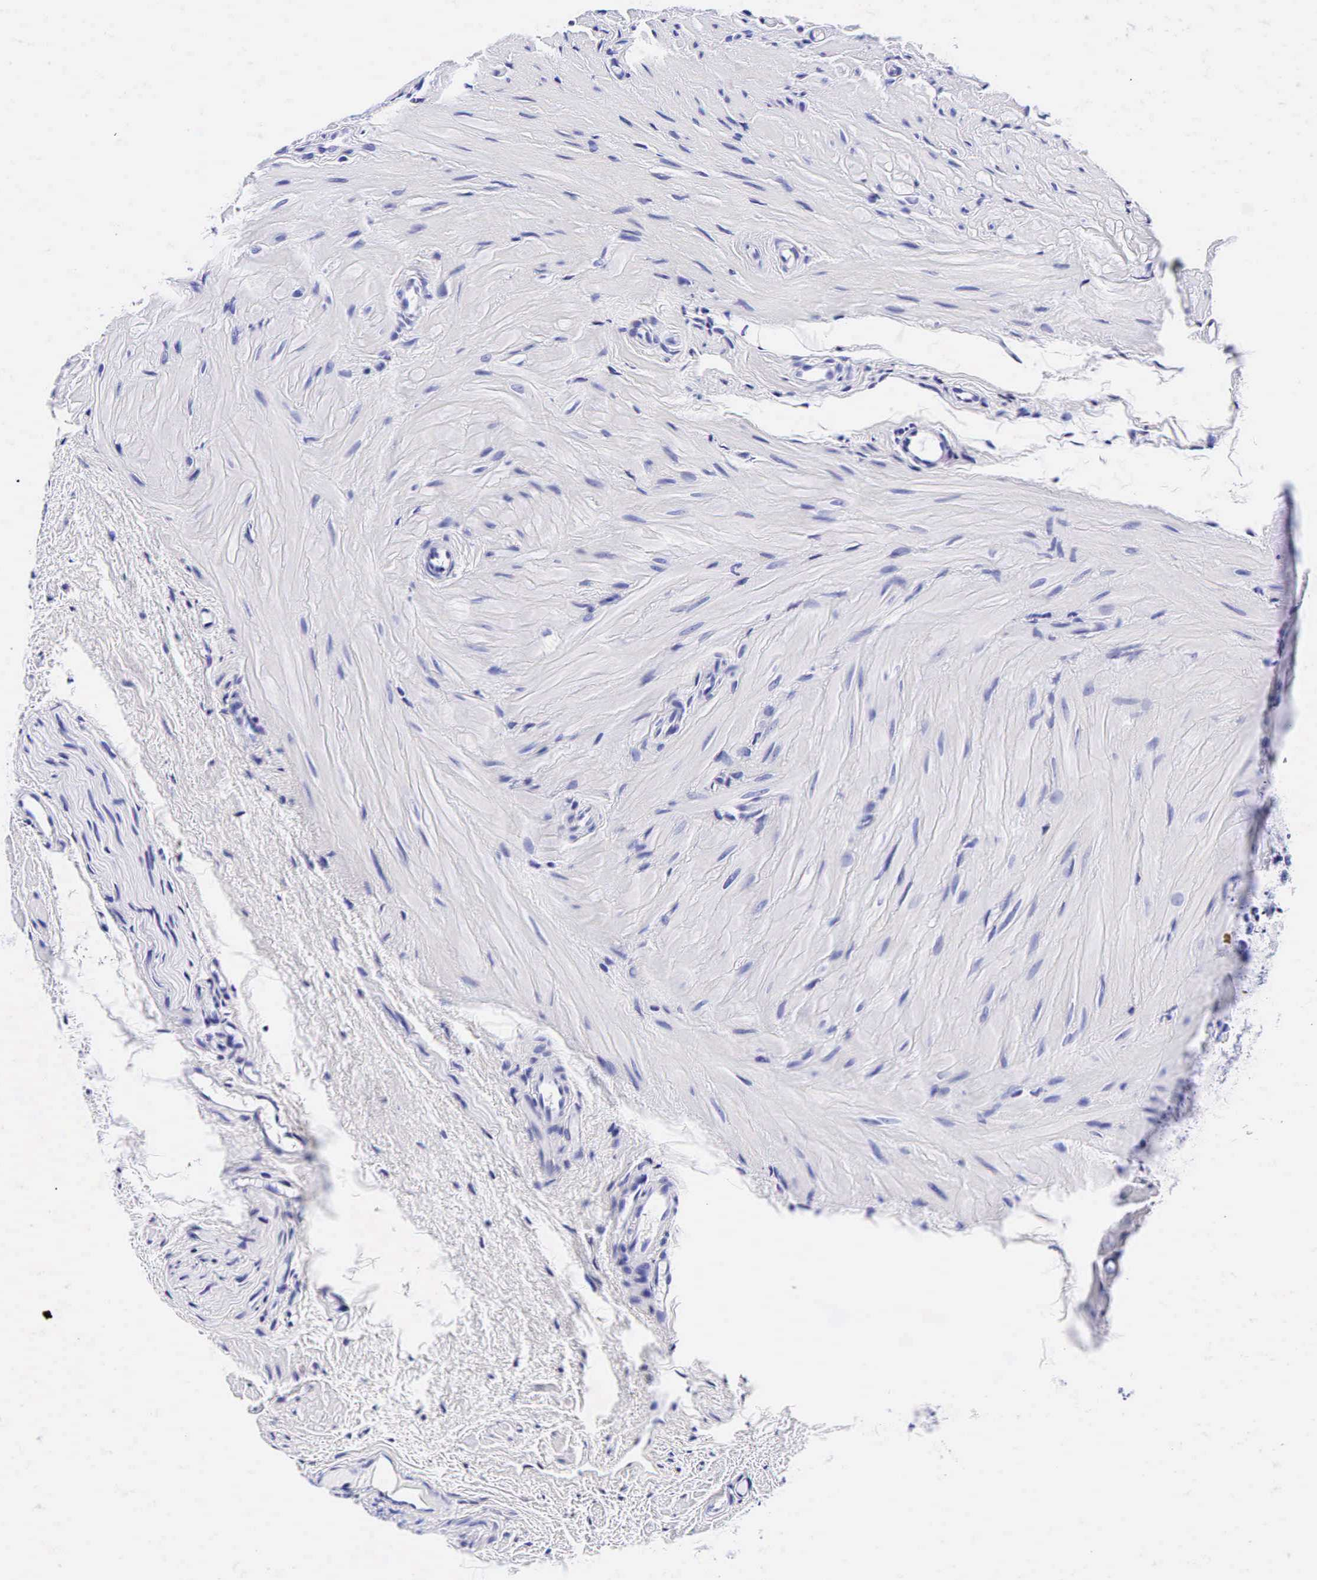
{"staining": {"intensity": "negative", "quantity": "none", "location": "none"}, "tissue": "epididymis", "cell_type": "Glandular cells", "image_type": "normal", "snomed": [{"axis": "morphology", "description": "Normal tissue, NOS"}, {"axis": "topography", "description": "Epididymis"}], "caption": "The IHC micrograph has no significant staining in glandular cells of epididymis.", "gene": "GCG", "patient": {"sex": "male", "age": 74}}